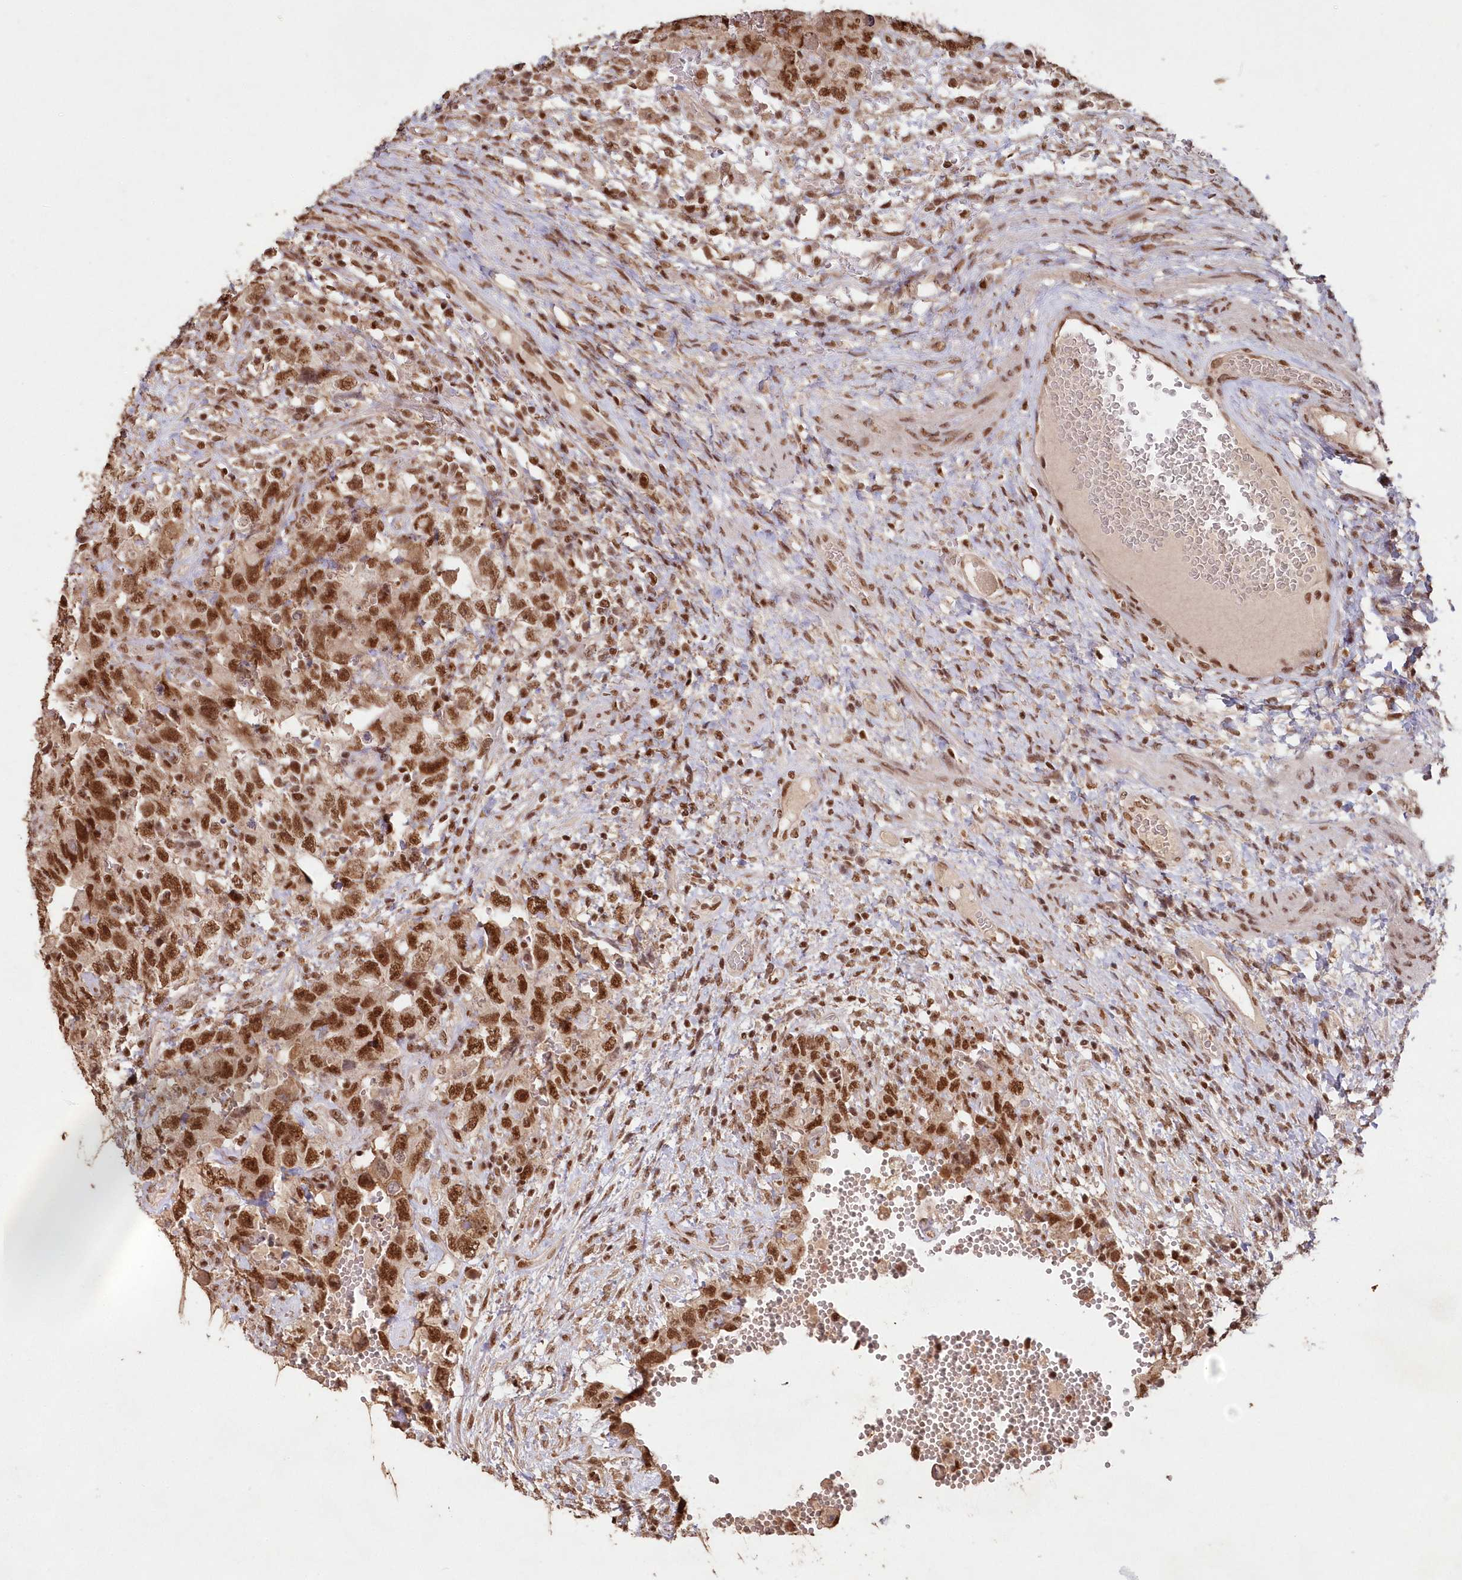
{"staining": {"intensity": "strong", "quantity": ">75%", "location": "nuclear"}, "tissue": "testis cancer", "cell_type": "Tumor cells", "image_type": "cancer", "snomed": [{"axis": "morphology", "description": "Carcinoma, Embryonal, NOS"}, {"axis": "topography", "description": "Testis"}], "caption": "About >75% of tumor cells in testis cancer display strong nuclear protein expression as visualized by brown immunohistochemical staining.", "gene": "PDS5A", "patient": {"sex": "male", "age": 26}}